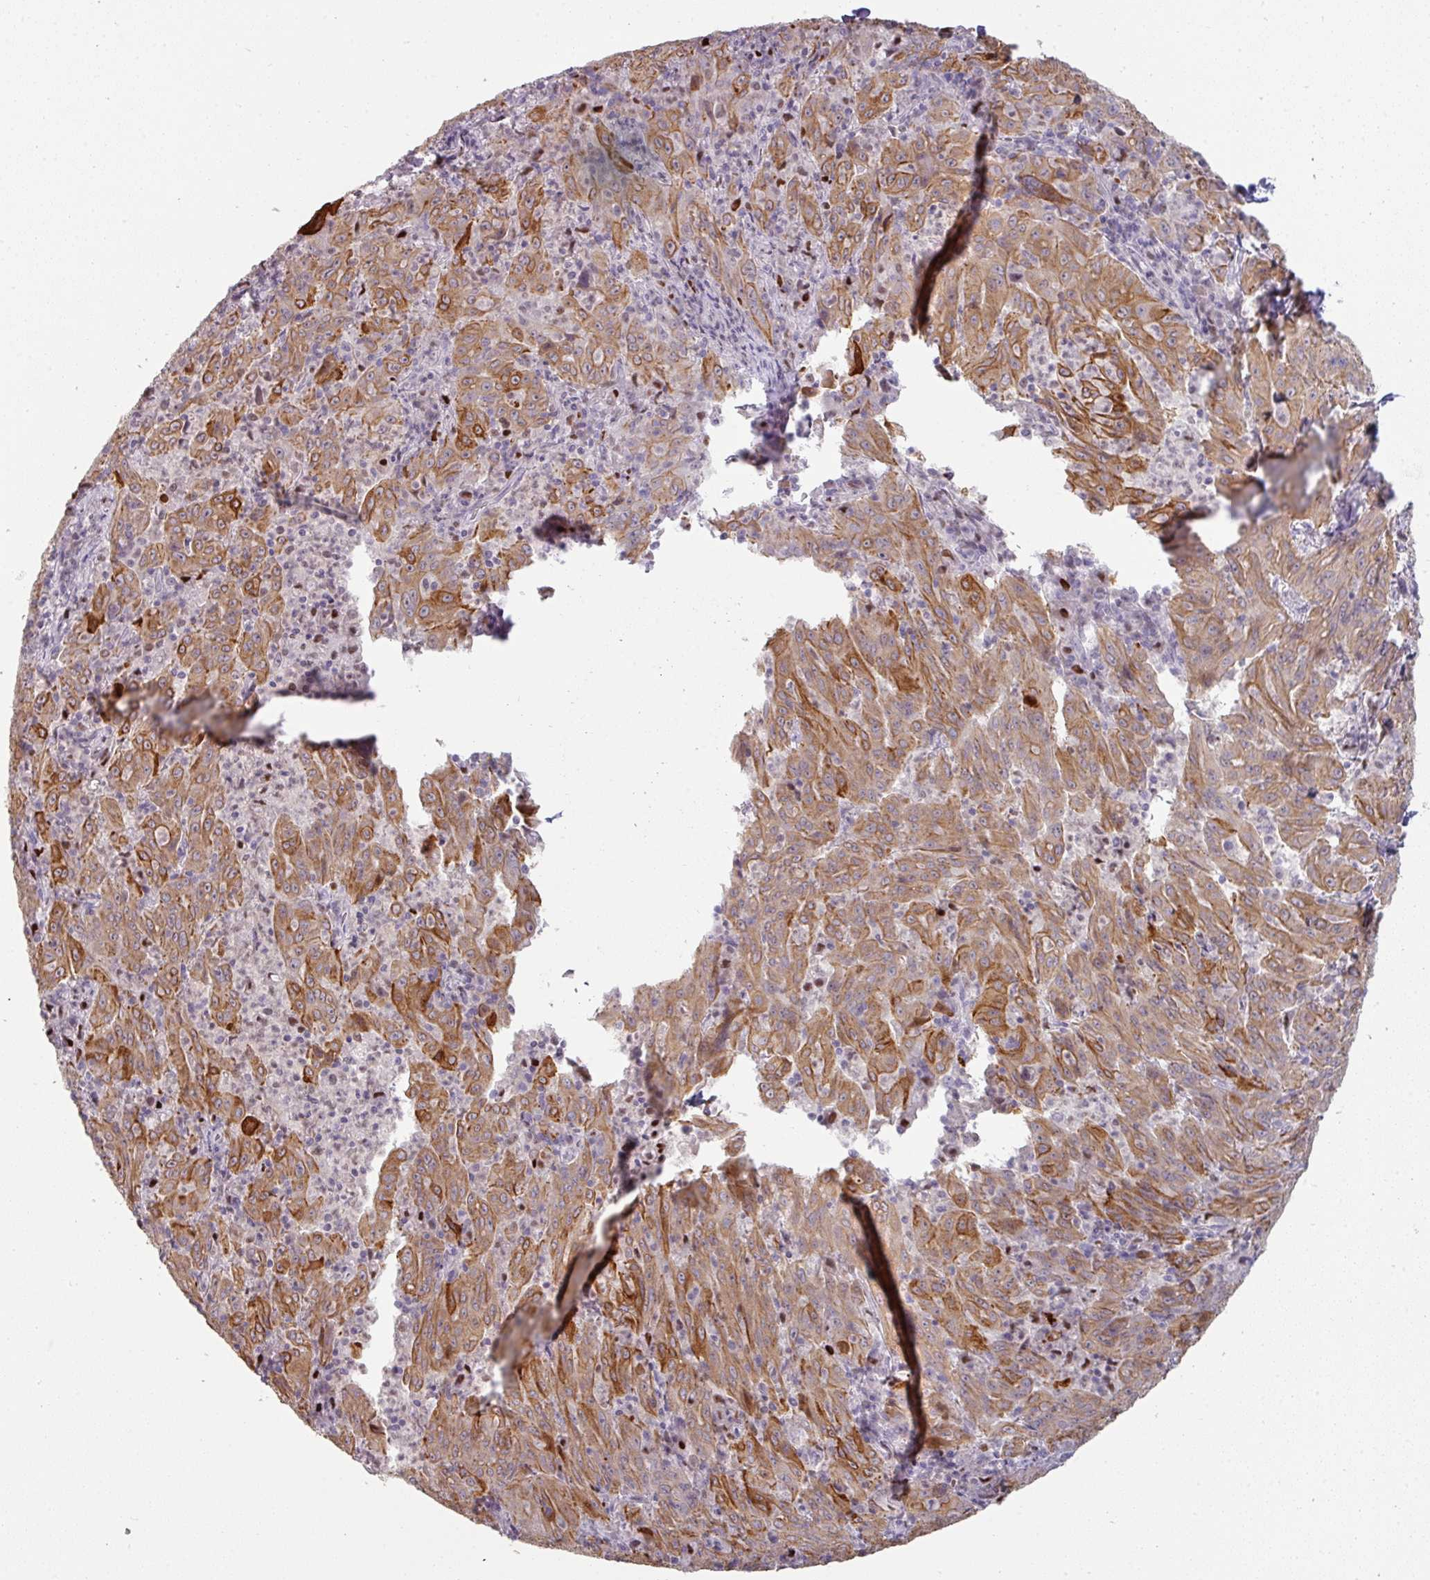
{"staining": {"intensity": "moderate", "quantity": ">75%", "location": "cytoplasmic/membranous"}, "tissue": "pancreatic cancer", "cell_type": "Tumor cells", "image_type": "cancer", "snomed": [{"axis": "morphology", "description": "Adenocarcinoma, NOS"}, {"axis": "topography", "description": "Pancreas"}], "caption": "Immunohistochemistry (IHC) (DAB (3,3'-diaminobenzidine)) staining of pancreatic adenocarcinoma reveals moderate cytoplasmic/membranous protein staining in about >75% of tumor cells.", "gene": "GTF2H3", "patient": {"sex": "male", "age": 63}}